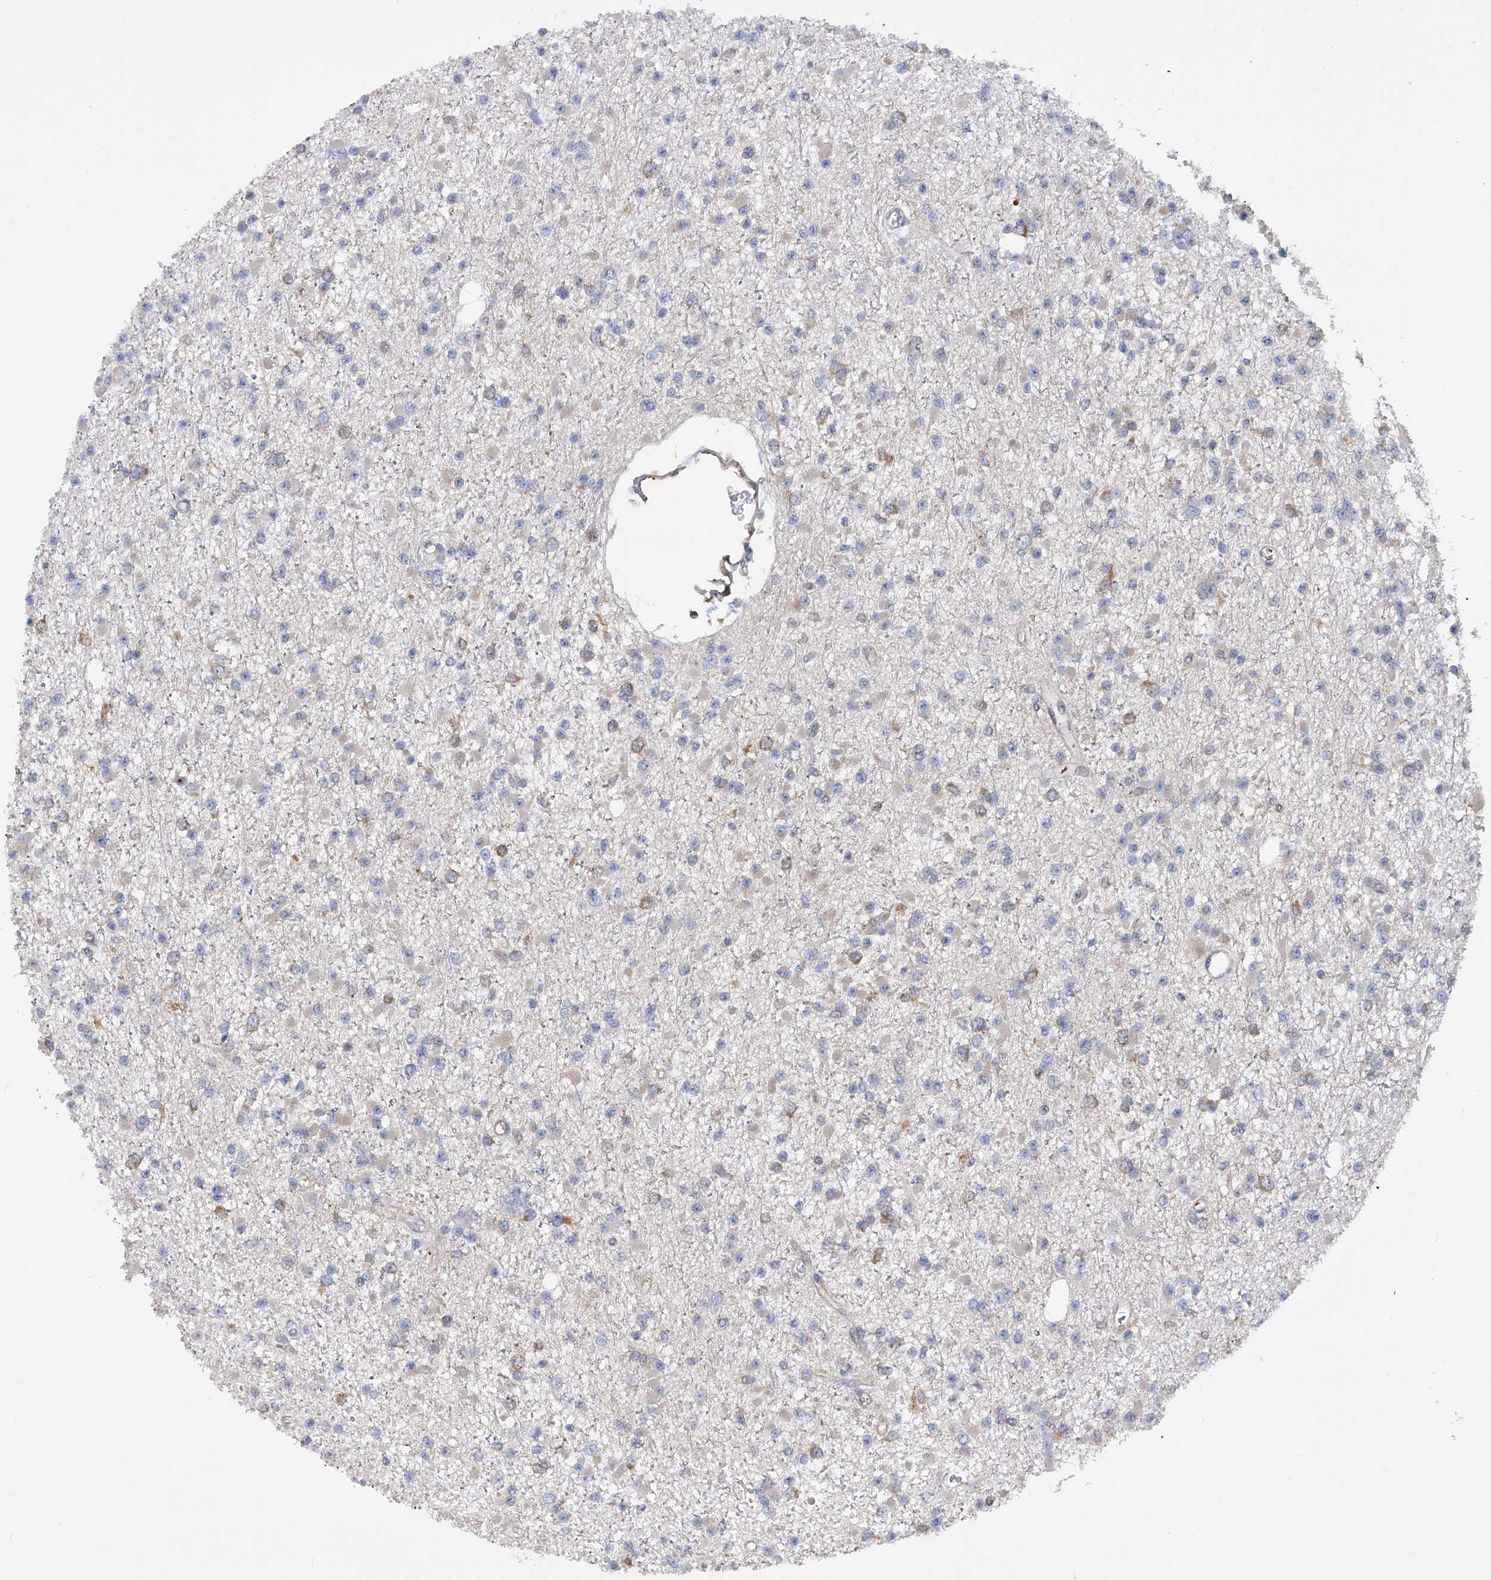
{"staining": {"intensity": "weak", "quantity": "<25%", "location": "cytoplasmic/membranous"}, "tissue": "glioma", "cell_type": "Tumor cells", "image_type": "cancer", "snomed": [{"axis": "morphology", "description": "Glioma, malignant, Low grade"}, {"axis": "topography", "description": "Brain"}], "caption": "A high-resolution image shows IHC staining of glioma, which displays no significant staining in tumor cells.", "gene": "NUDT17", "patient": {"sex": "female", "age": 22}}